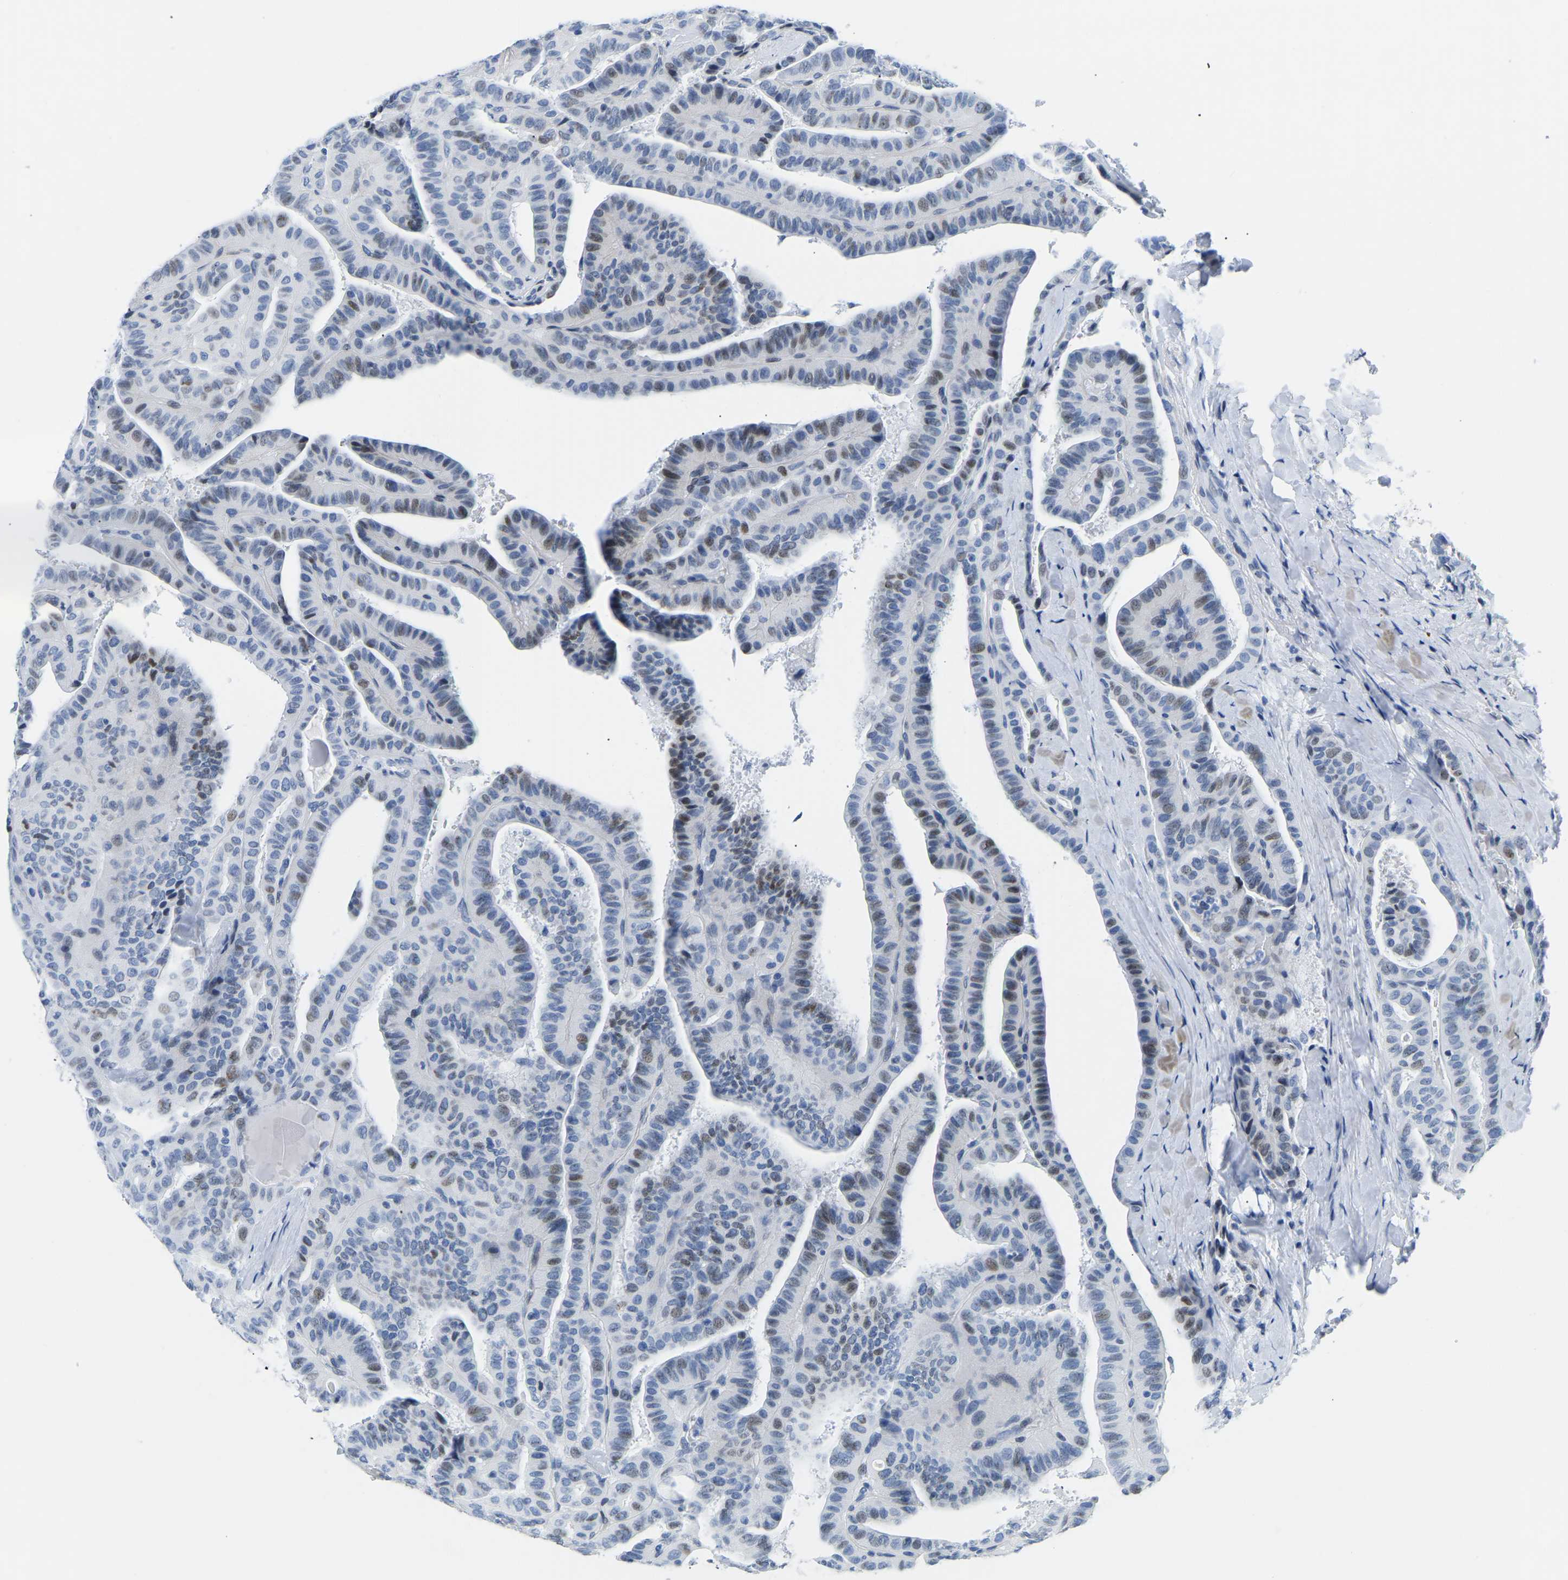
{"staining": {"intensity": "weak", "quantity": "<25%", "location": "nuclear"}, "tissue": "thyroid cancer", "cell_type": "Tumor cells", "image_type": "cancer", "snomed": [{"axis": "morphology", "description": "Papillary adenocarcinoma, NOS"}, {"axis": "topography", "description": "Thyroid gland"}], "caption": "Protein analysis of thyroid cancer (papillary adenocarcinoma) reveals no significant expression in tumor cells.", "gene": "UPK3A", "patient": {"sex": "male", "age": 77}}